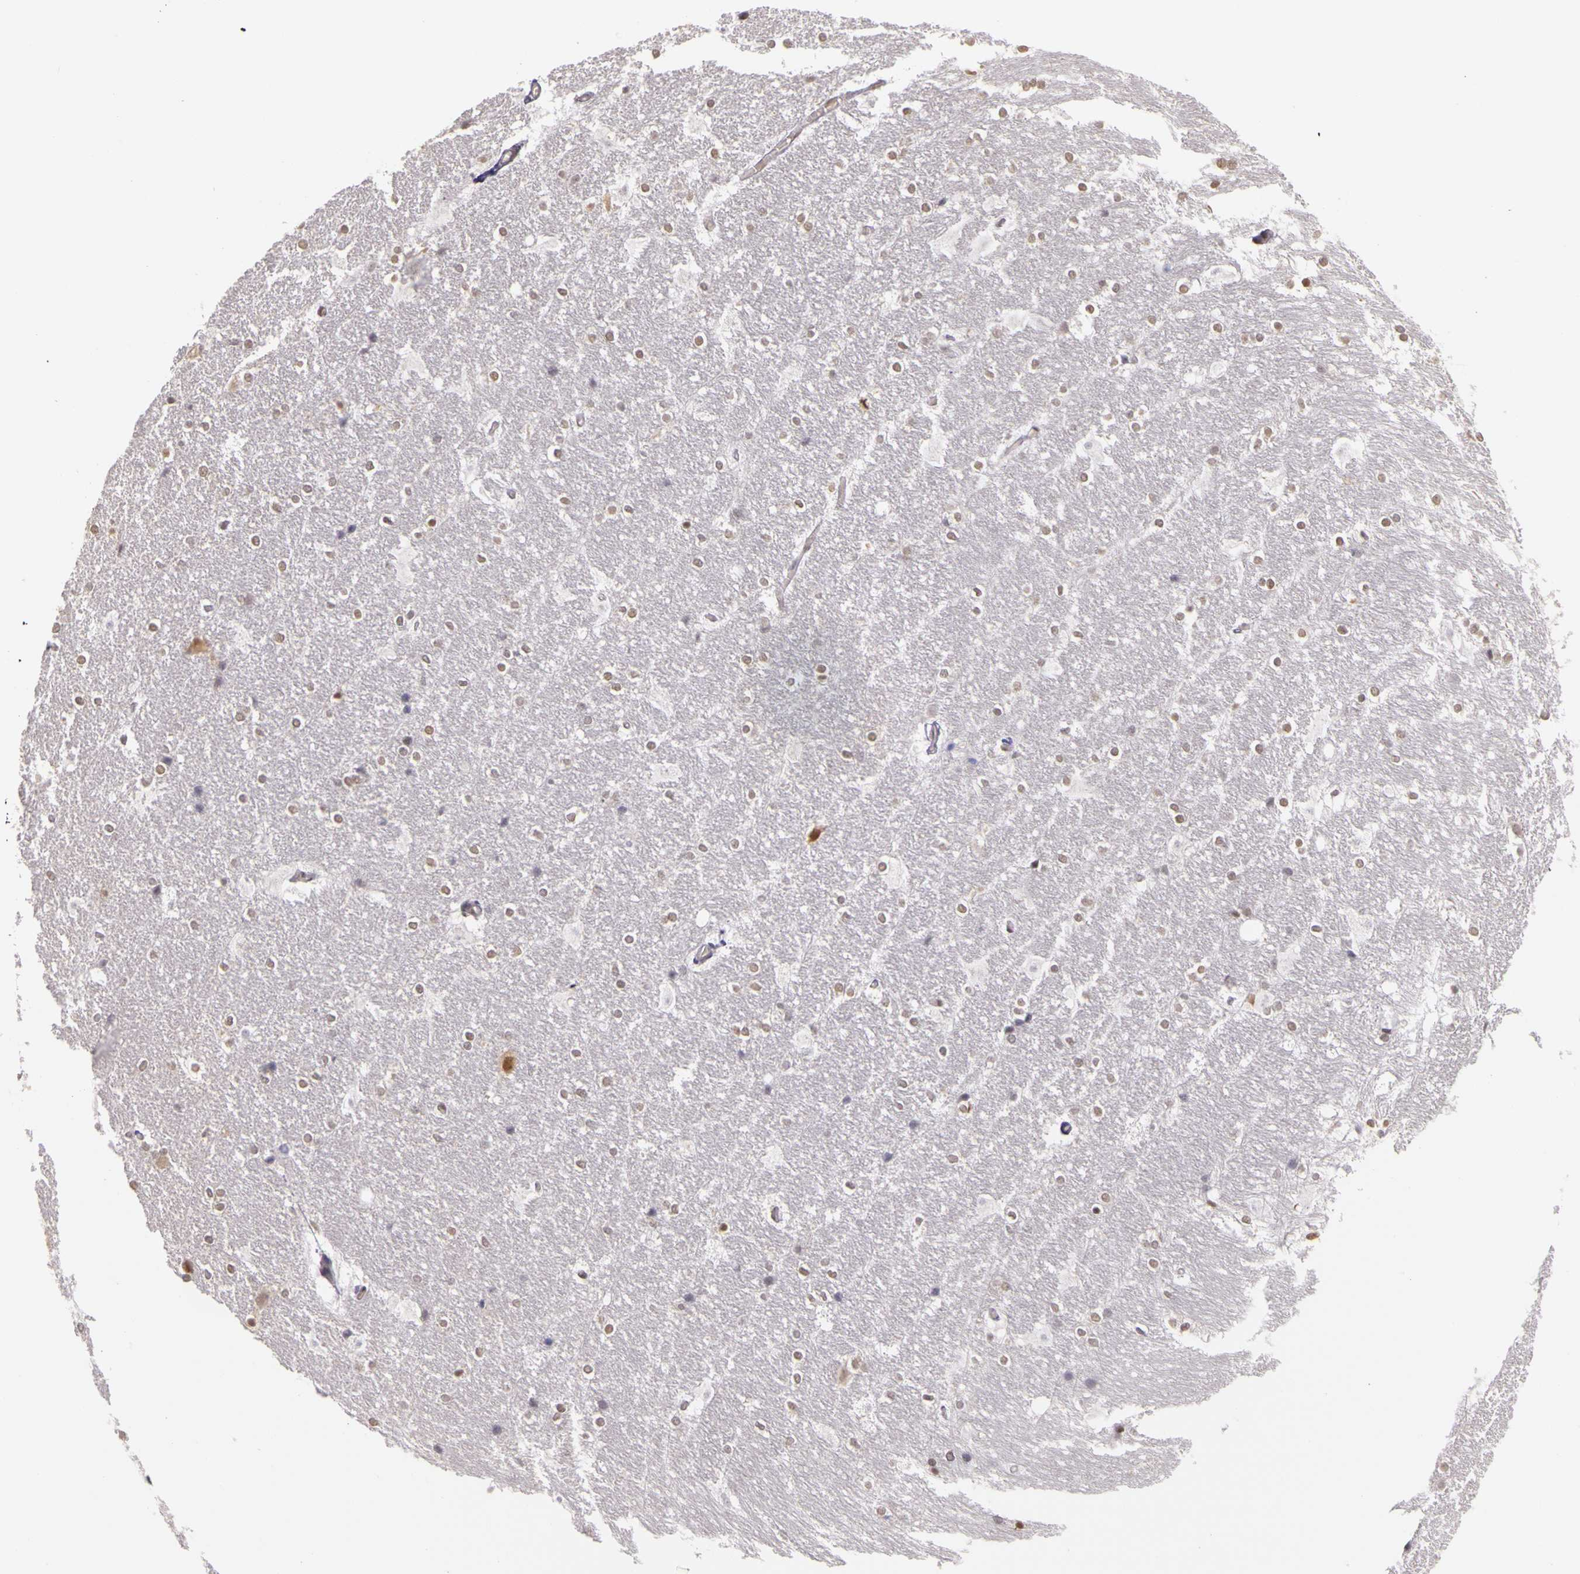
{"staining": {"intensity": "weak", "quantity": "25%-75%", "location": "nuclear"}, "tissue": "hippocampus", "cell_type": "Glial cells", "image_type": "normal", "snomed": [{"axis": "morphology", "description": "Normal tissue, NOS"}, {"axis": "topography", "description": "Hippocampus"}], "caption": "Hippocampus stained with DAB (3,3'-diaminobenzidine) IHC displays low levels of weak nuclear positivity in about 25%-75% of glial cells. Nuclei are stained in blue.", "gene": "WDR13", "patient": {"sex": "female", "age": 19}}